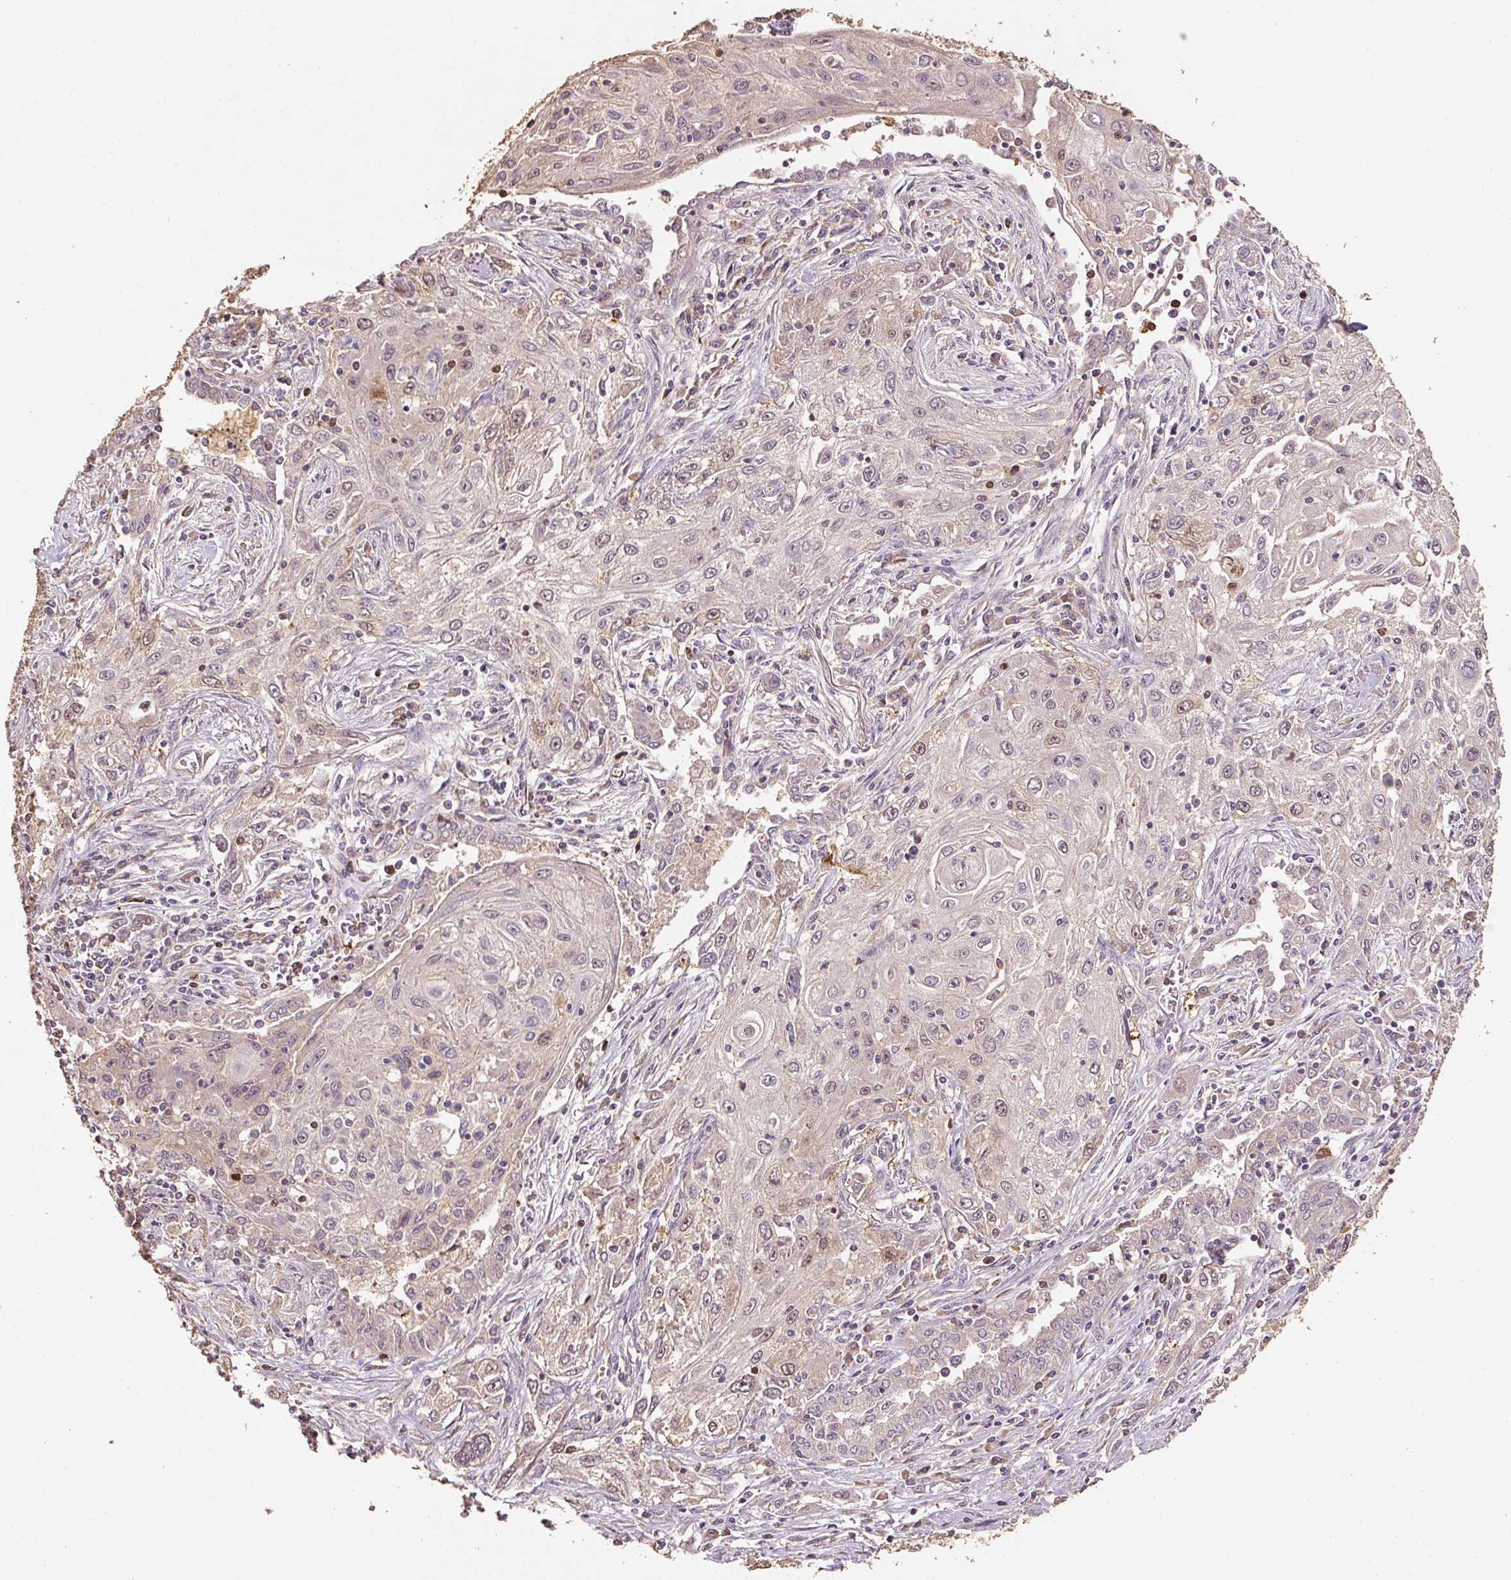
{"staining": {"intensity": "weak", "quantity": "25%-75%", "location": "nuclear"}, "tissue": "lung cancer", "cell_type": "Tumor cells", "image_type": "cancer", "snomed": [{"axis": "morphology", "description": "Squamous cell carcinoma, NOS"}, {"axis": "topography", "description": "Lung"}], "caption": "Brown immunohistochemical staining in squamous cell carcinoma (lung) displays weak nuclear expression in approximately 25%-75% of tumor cells. Using DAB (brown) and hematoxylin (blue) stains, captured at high magnification using brightfield microscopy.", "gene": "HERC2", "patient": {"sex": "female", "age": 69}}